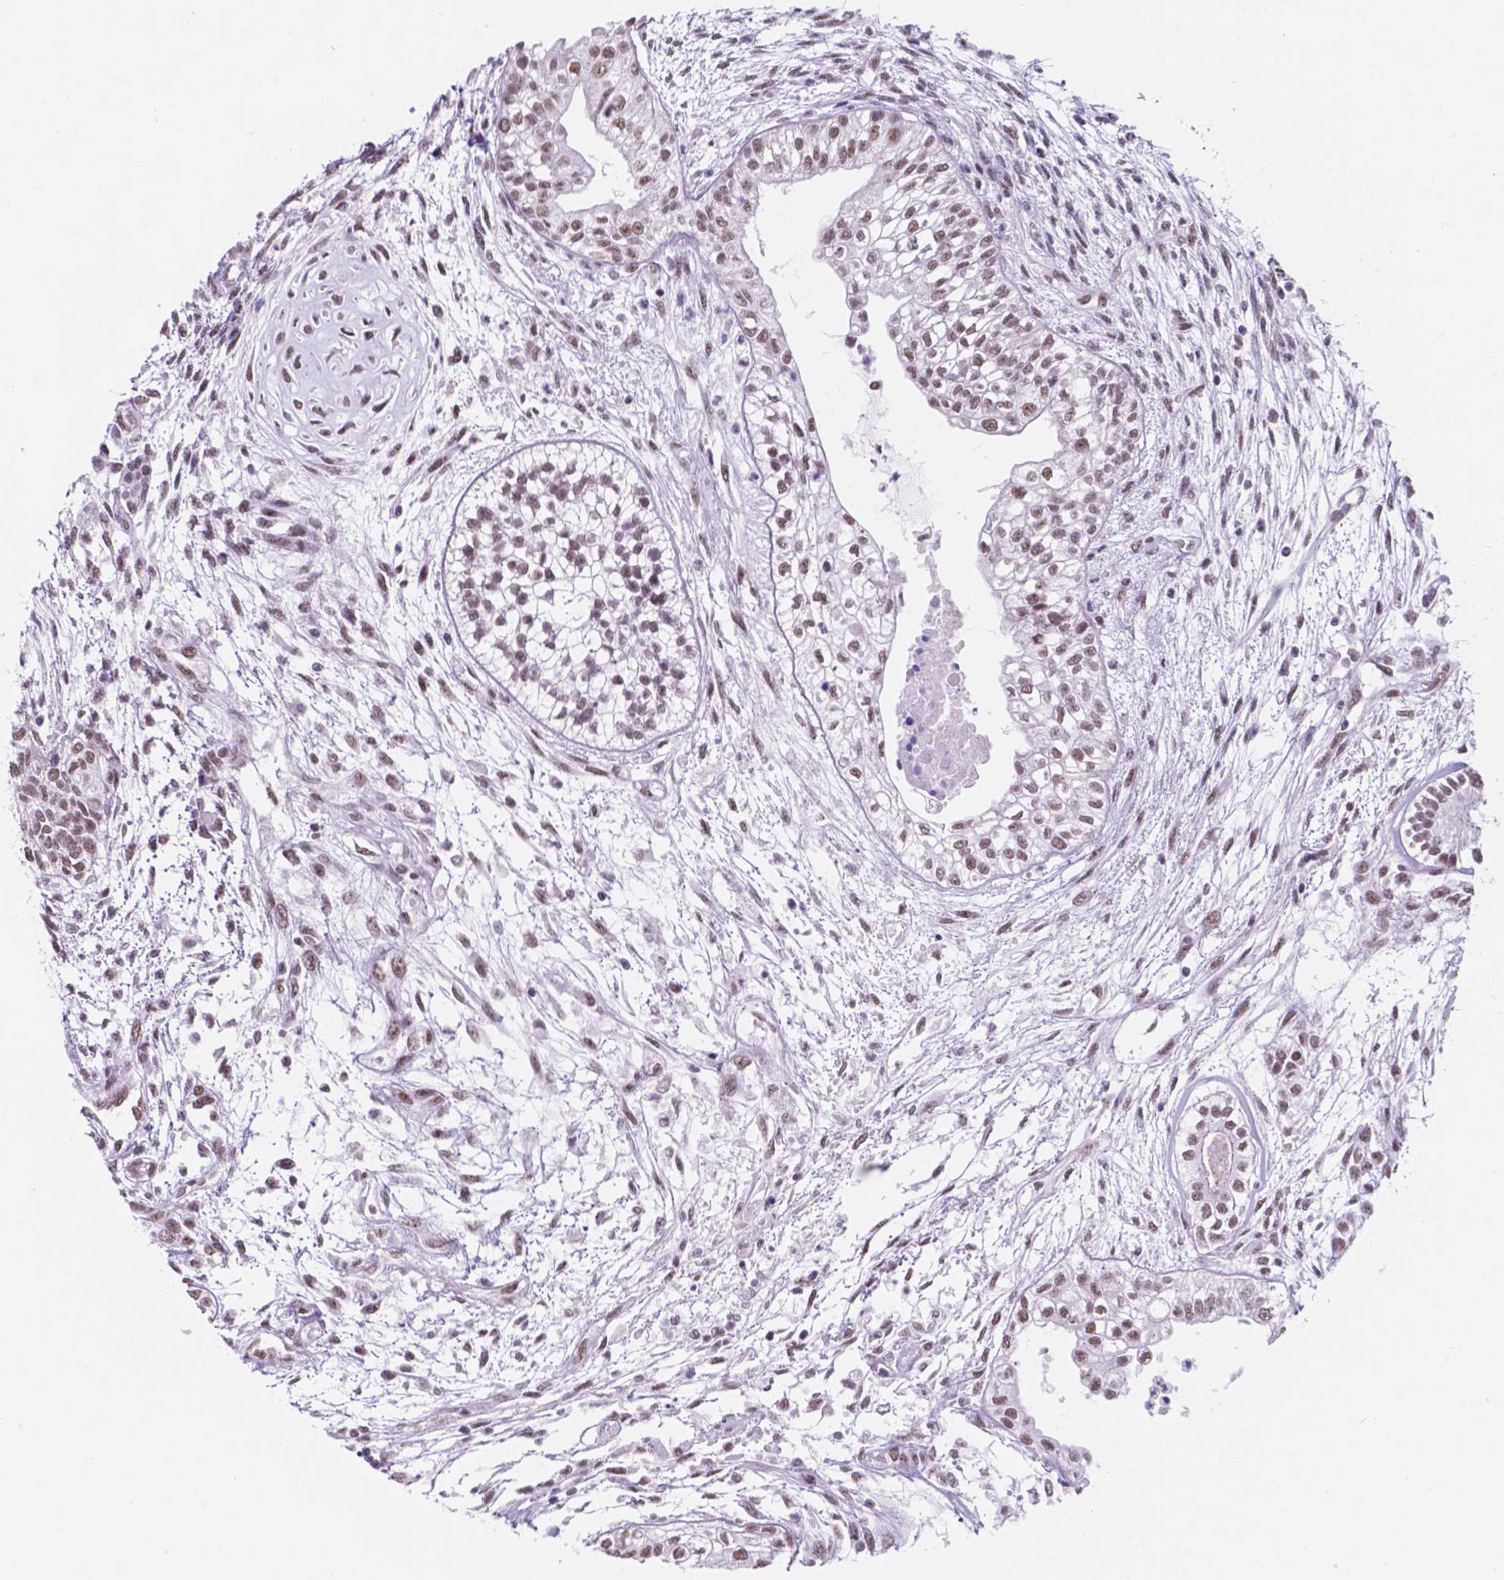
{"staining": {"intensity": "moderate", "quantity": ">75%", "location": "nuclear"}, "tissue": "testis cancer", "cell_type": "Tumor cells", "image_type": "cancer", "snomed": [{"axis": "morphology", "description": "Carcinoma, Embryonal, NOS"}, {"axis": "topography", "description": "Testis"}], "caption": "A brown stain highlights moderate nuclear expression of a protein in testis cancer tumor cells.", "gene": "BCAS2", "patient": {"sex": "male", "age": 37}}